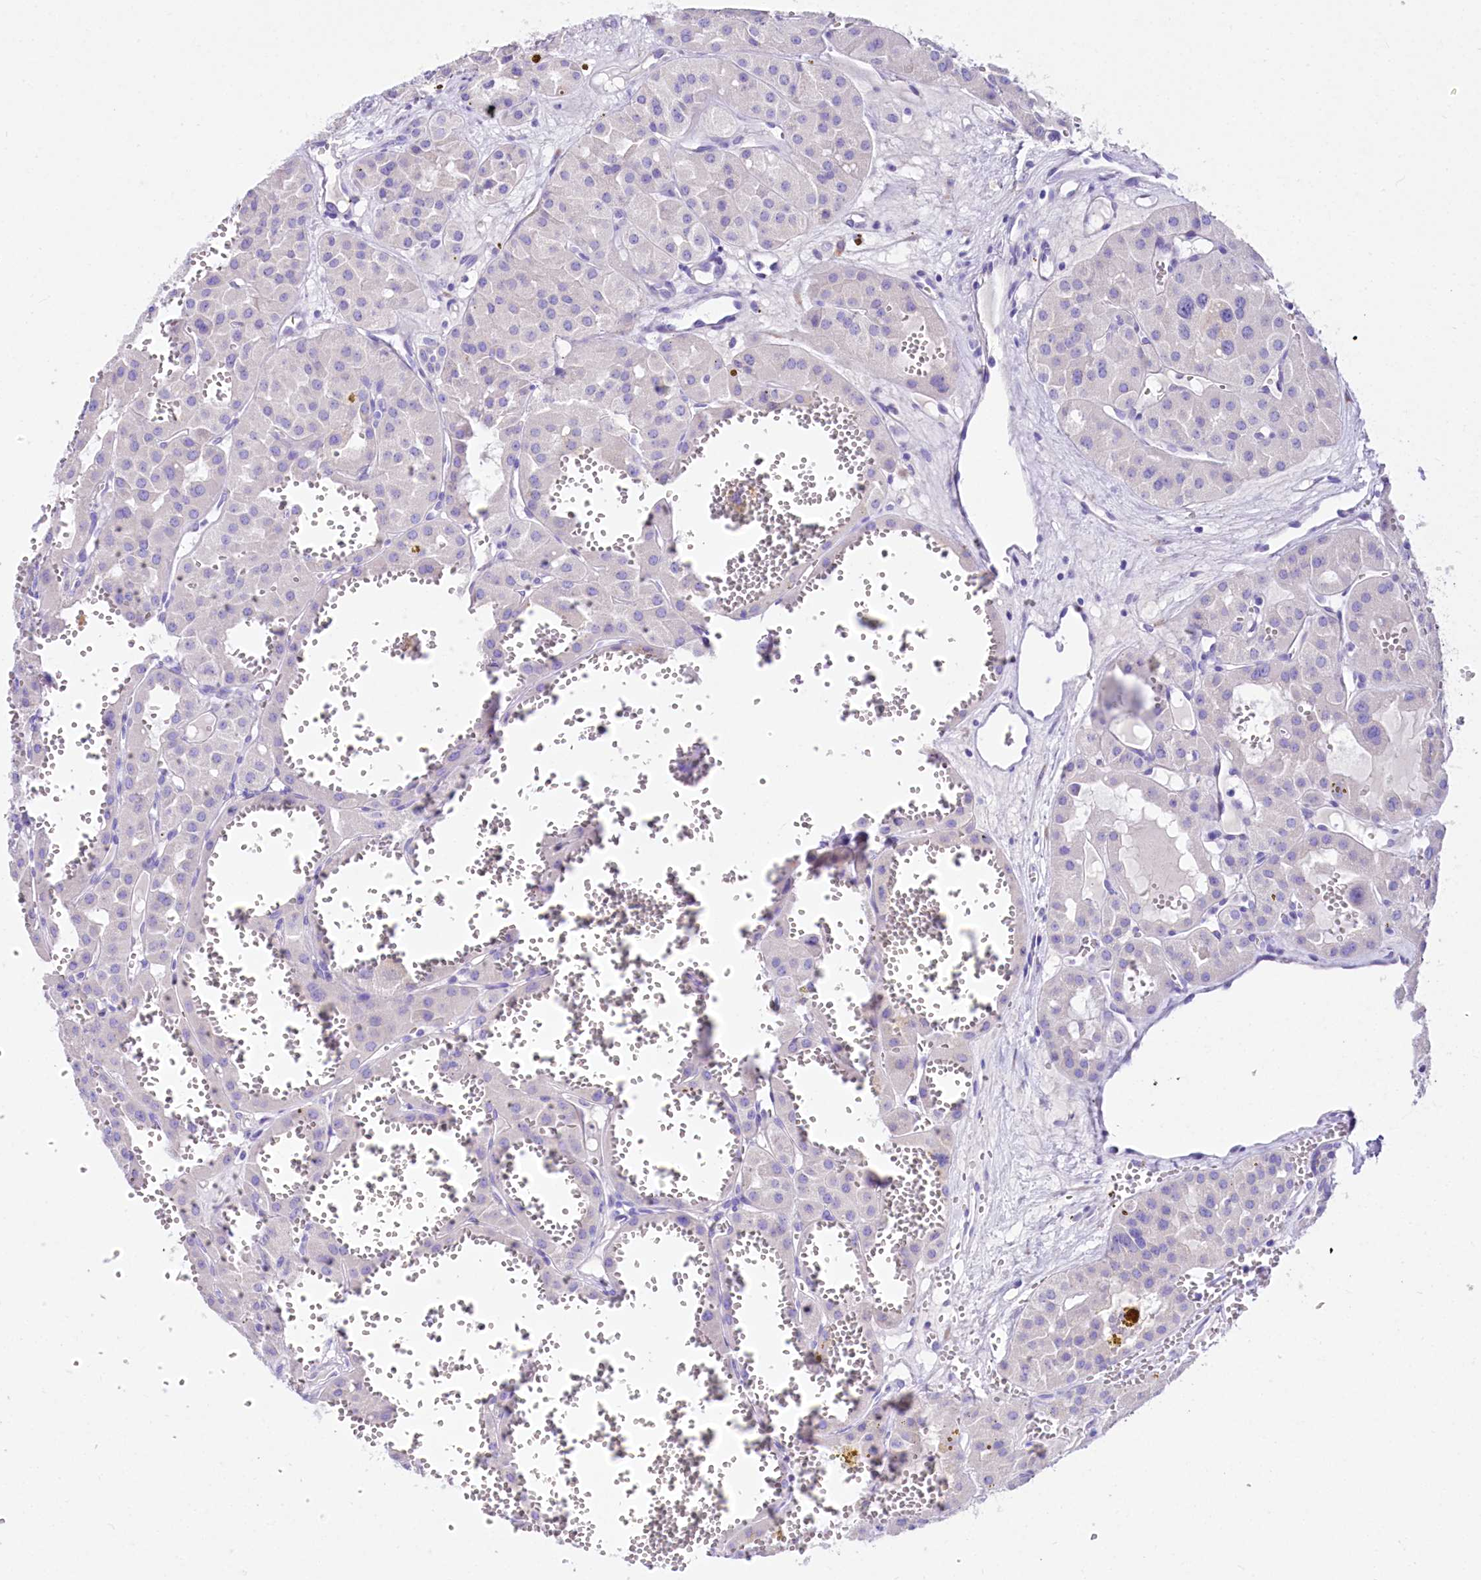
{"staining": {"intensity": "negative", "quantity": "none", "location": "none"}, "tissue": "renal cancer", "cell_type": "Tumor cells", "image_type": "cancer", "snomed": [{"axis": "morphology", "description": "Carcinoma, NOS"}, {"axis": "topography", "description": "Kidney"}], "caption": "Tumor cells show no significant protein staining in carcinoma (renal).", "gene": "A2ML1", "patient": {"sex": "female", "age": 75}}